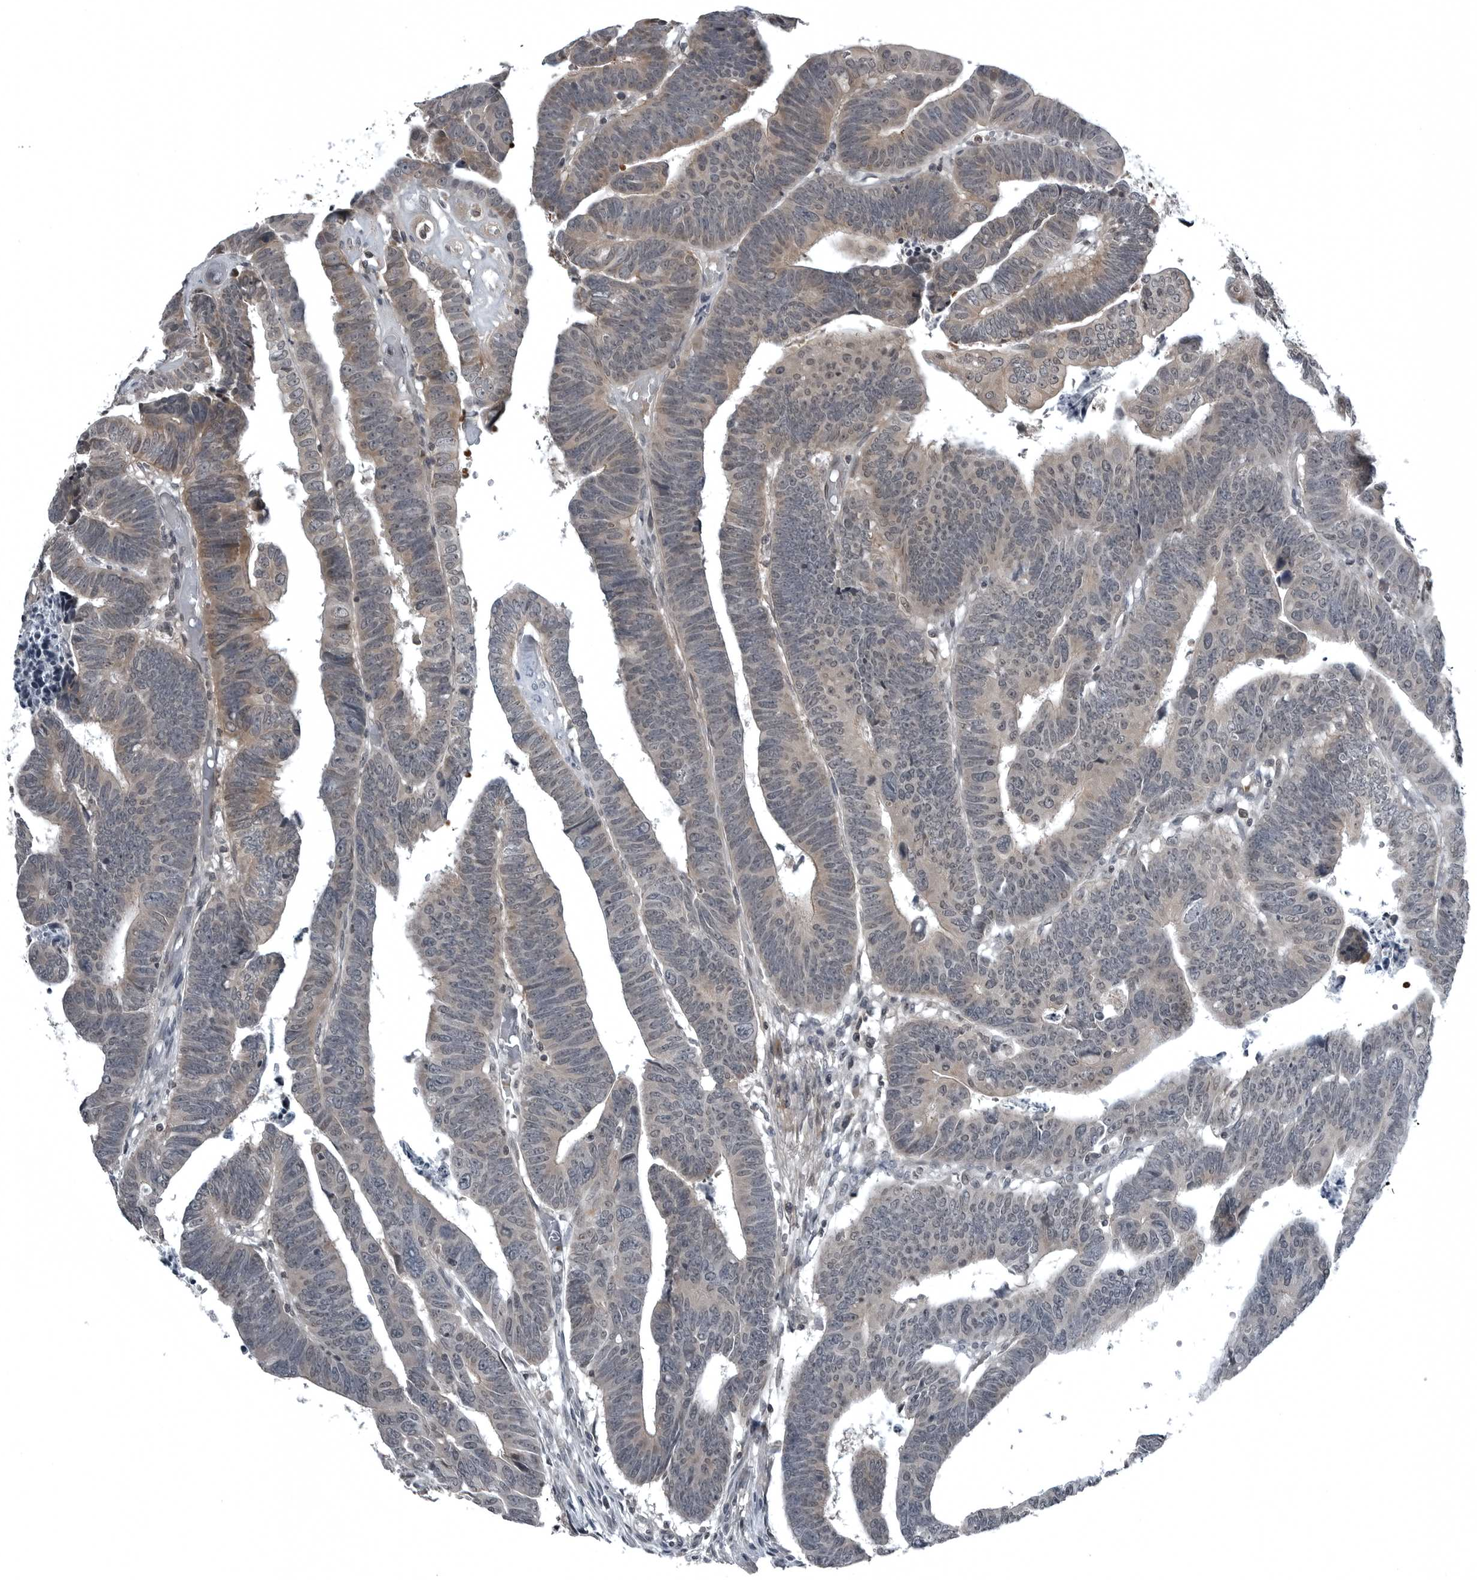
{"staining": {"intensity": "weak", "quantity": "<25%", "location": "cytoplasmic/membranous"}, "tissue": "colorectal cancer", "cell_type": "Tumor cells", "image_type": "cancer", "snomed": [{"axis": "morphology", "description": "Adenocarcinoma, NOS"}, {"axis": "topography", "description": "Rectum"}], "caption": "Tumor cells are negative for brown protein staining in colorectal adenocarcinoma.", "gene": "GAK", "patient": {"sex": "female", "age": 65}}